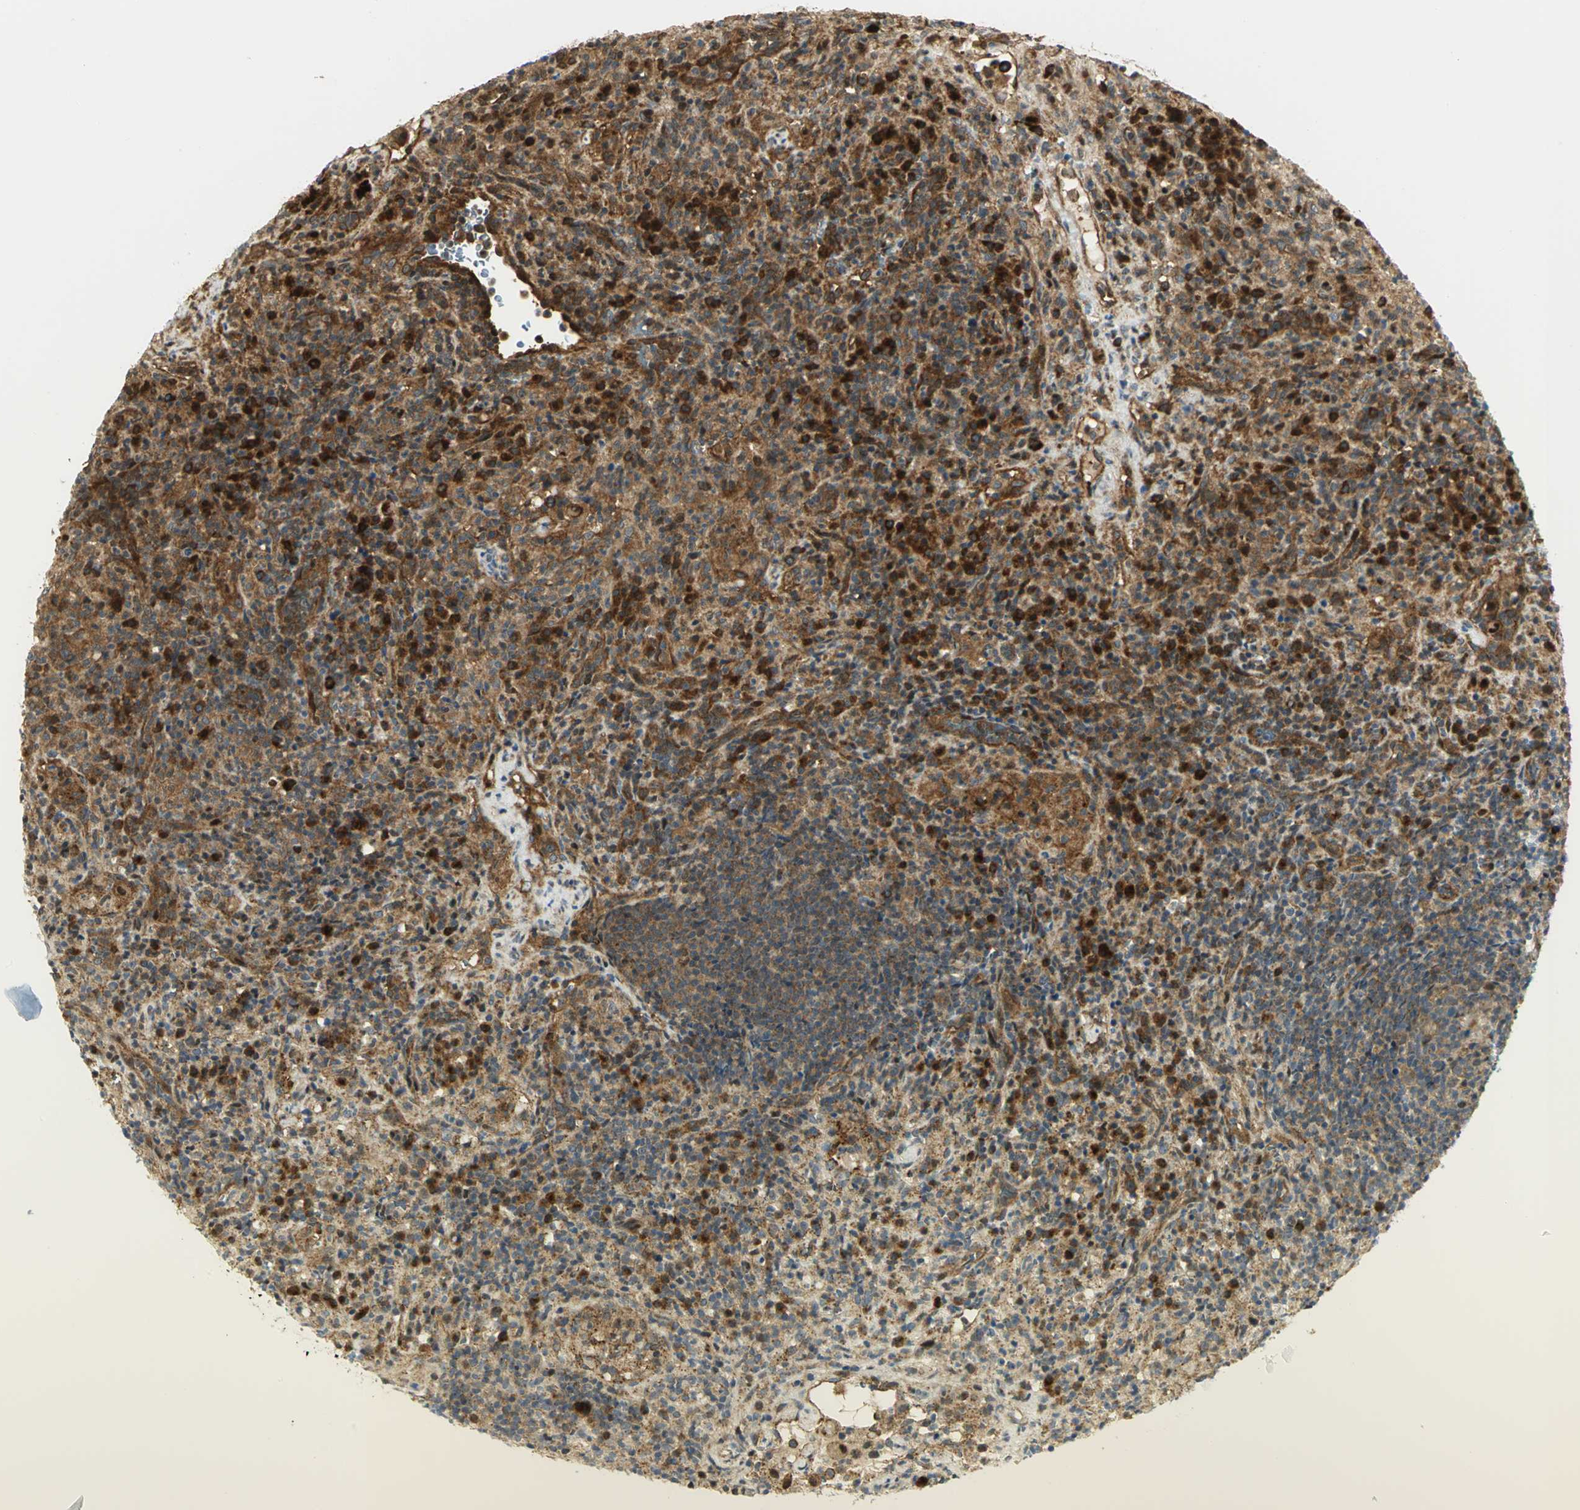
{"staining": {"intensity": "strong", "quantity": ">75%", "location": "cytoplasmic/membranous"}, "tissue": "lymphoma", "cell_type": "Tumor cells", "image_type": "cancer", "snomed": [{"axis": "morphology", "description": "Hodgkin's disease, NOS"}, {"axis": "topography", "description": "Lymph node"}], "caption": "A histopathology image showing strong cytoplasmic/membranous positivity in about >75% of tumor cells in lymphoma, as visualized by brown immunohistochemical staining.", "gene": "EEA1", "patient": {"sex": "male", "age": 65}}